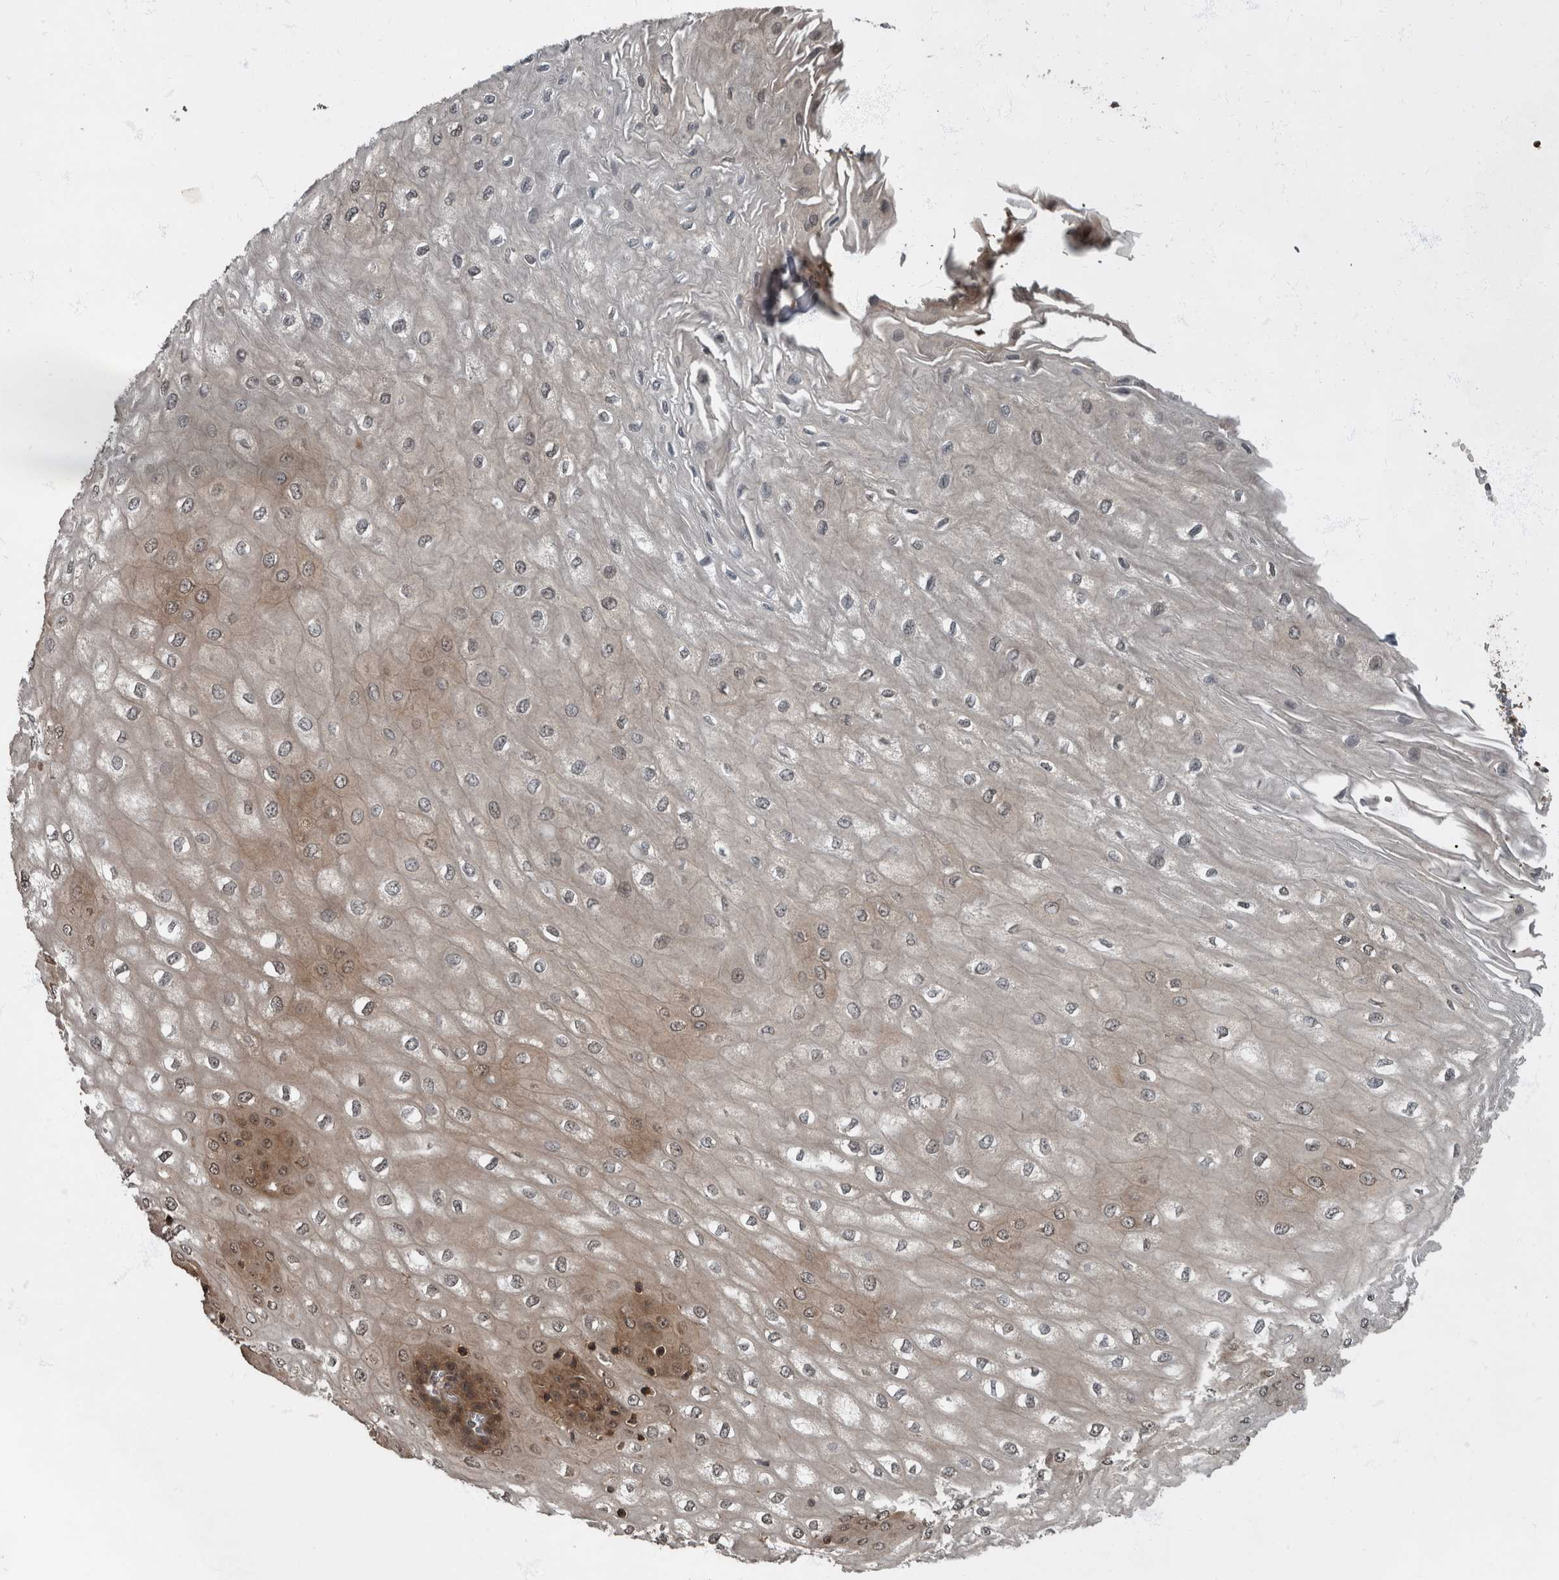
{"staining": {"intensity": "moderate", "quantity": ">75%", "location": "cytoplasmic/membranous"}, "tissue": "esophagus", "cell_type": "Squamous epithelial cells", "image_type": "normal", "snomed": [{"axis": "morphology", "description": "Normal tissue, NOS"}, {"axis": "topography", "description": "Esophagus"}], "caption": "Immunohistochemistry photomicrograph of normal esophagus stained for a protein (brown), which reveals medium levels of moderate cytoplasmic/membranous expression in approximately >75% of squamous epithelial cells.", "gene": "RABGGTB", "patient": {"sex": "male", "age": 60}}